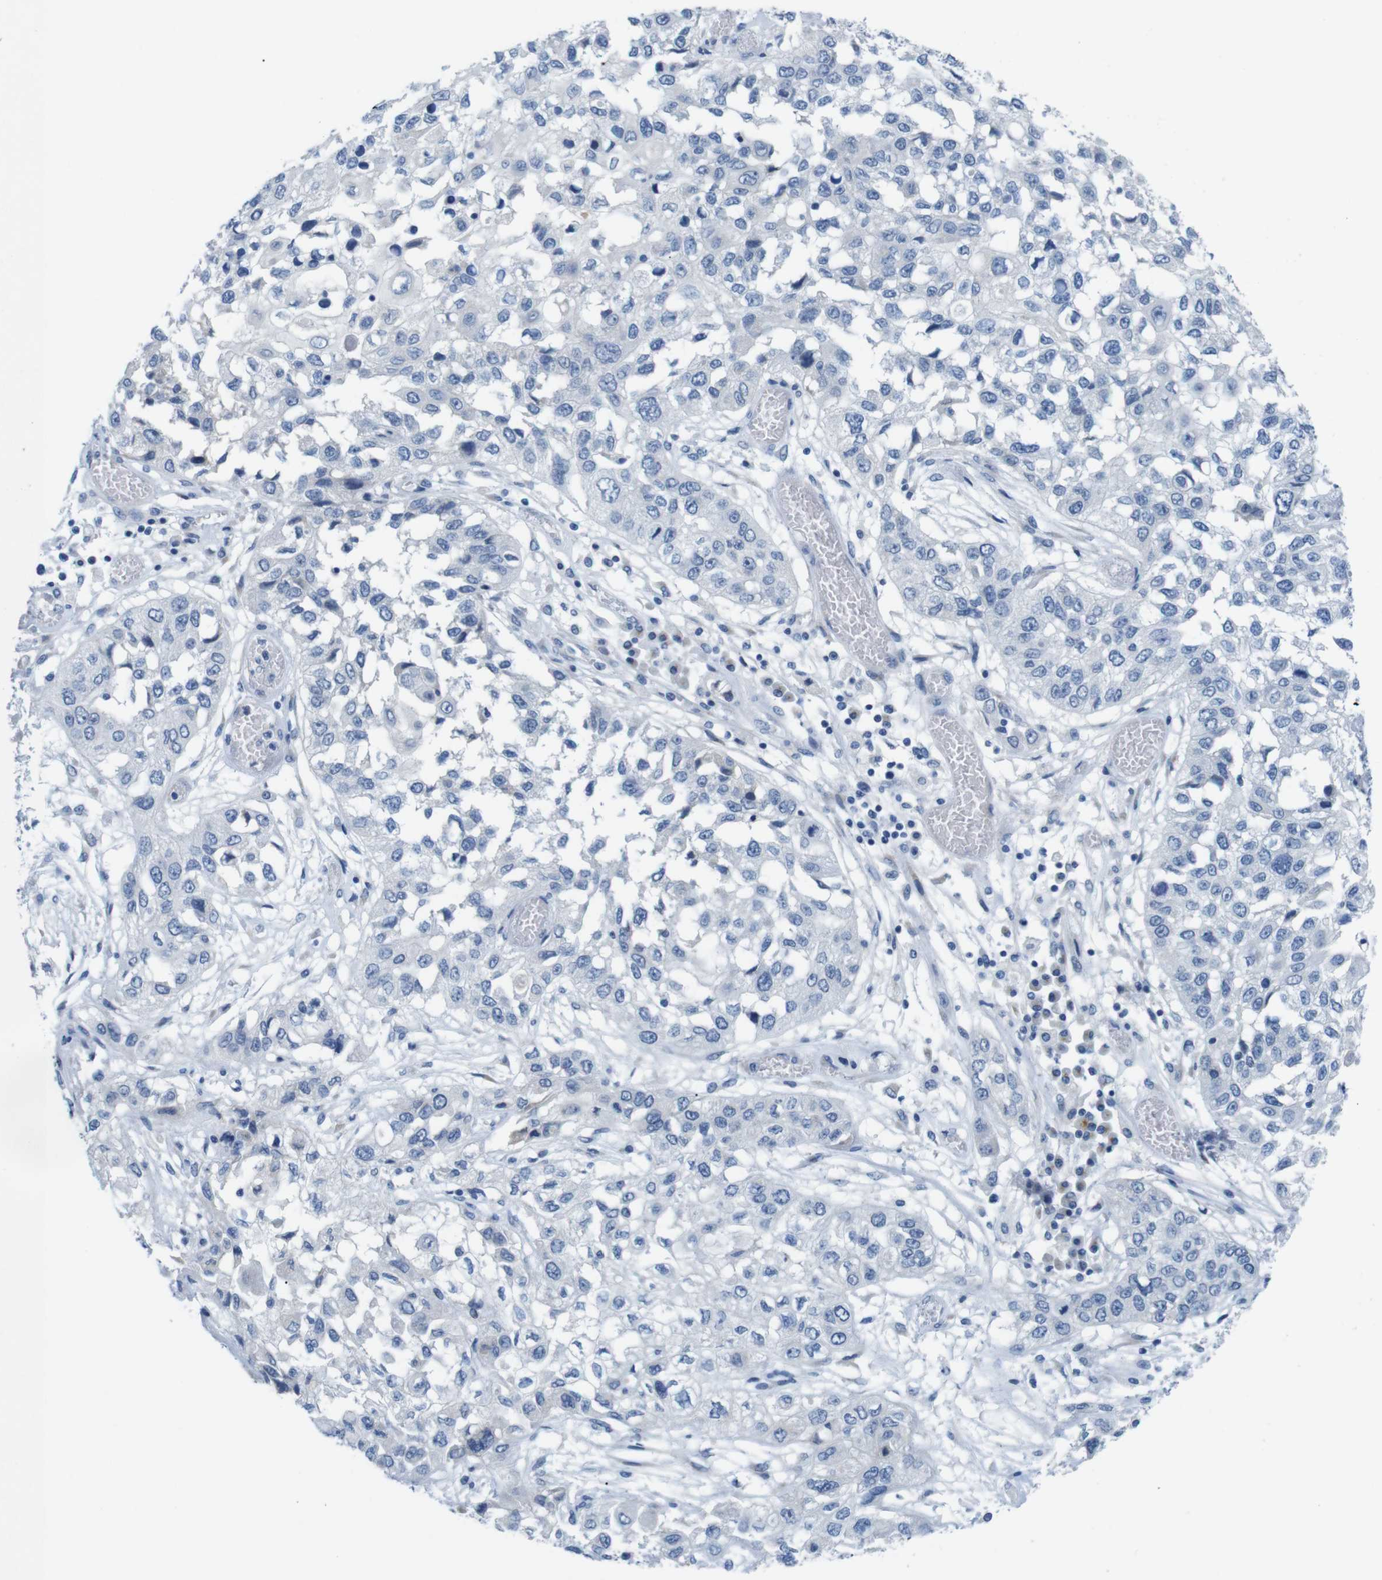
{"staining": {"intensity": "negative", "quantity": "none", "location": "none"}, "tissue": "lung cancer", "cell_type": "Tumor cells", "image_type": "cancer", "snomed": [{"axis": "morphology", "description": "Squamous cell carcinoma, NOS"}, {"axis": "topography", "description": "Lung"}], "caption": "A high-resolution histopathology image shows immunohistochemistry staining of lung squamous cell carcinoma, which exhibits no significant staining in tumor cells.", "gene": "GOLGA2", "patient": {"sex": "male", "age": 71}}